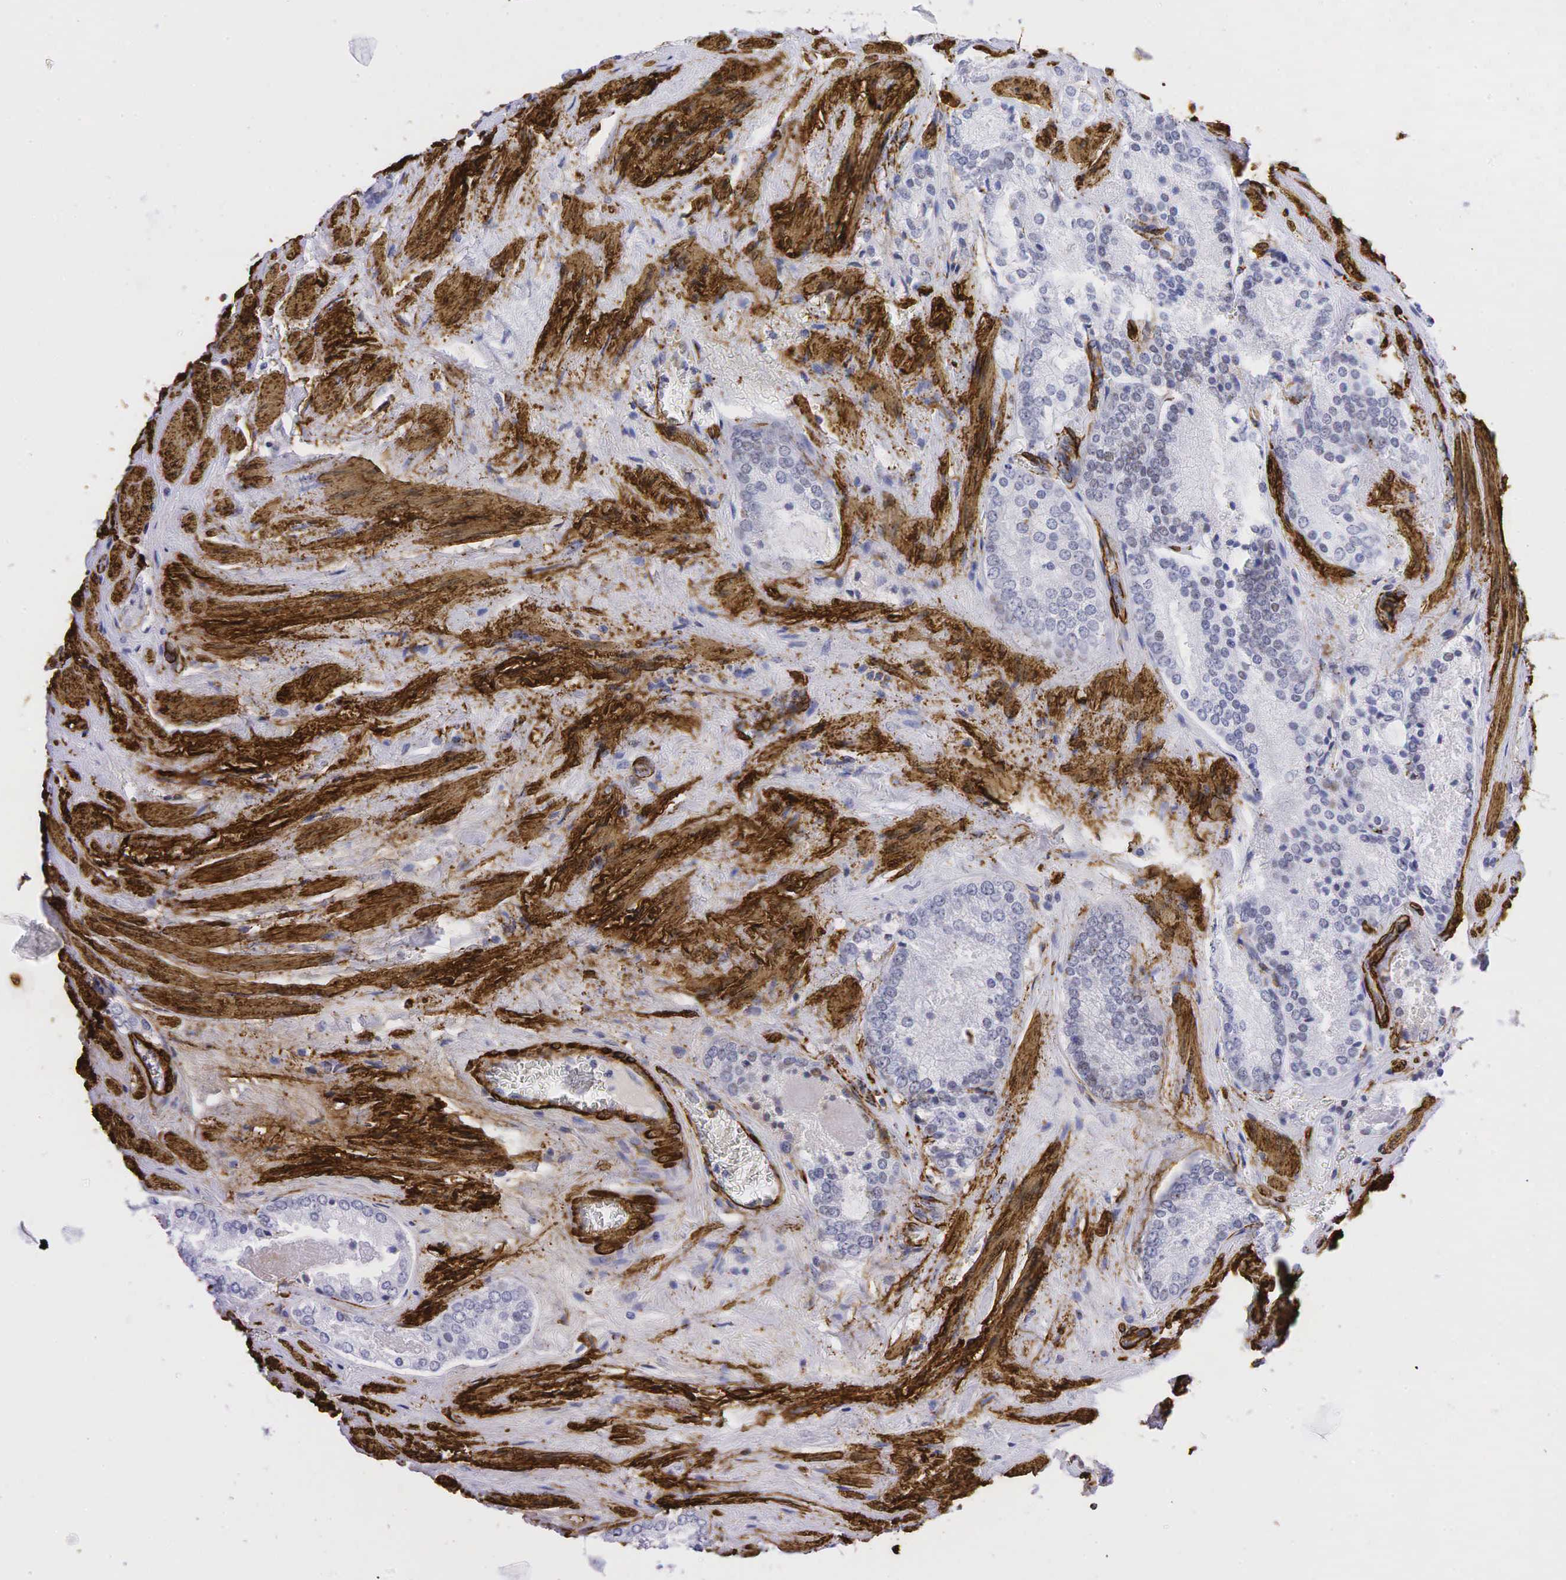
{"staining": {"intensity": "weak", "quantity": "<25%", "location": "nuclear"}, "tissue": "prostate cancer", "cell_type": "Tumor cells", "image_type": "cancer", "snomed": [{"axis": "morphology", "description": "Adenocarcinoma, Medium grade"}, {"axis": "topography", "description": "Prostate"}], "caption": "Immunohistochemical staining of adenocarcinoma (medium-grade) (prostate) displays no significant expression in tumor cells.", "gene": "ACTA2", "patient": {"sex": "male", "age": 60}}